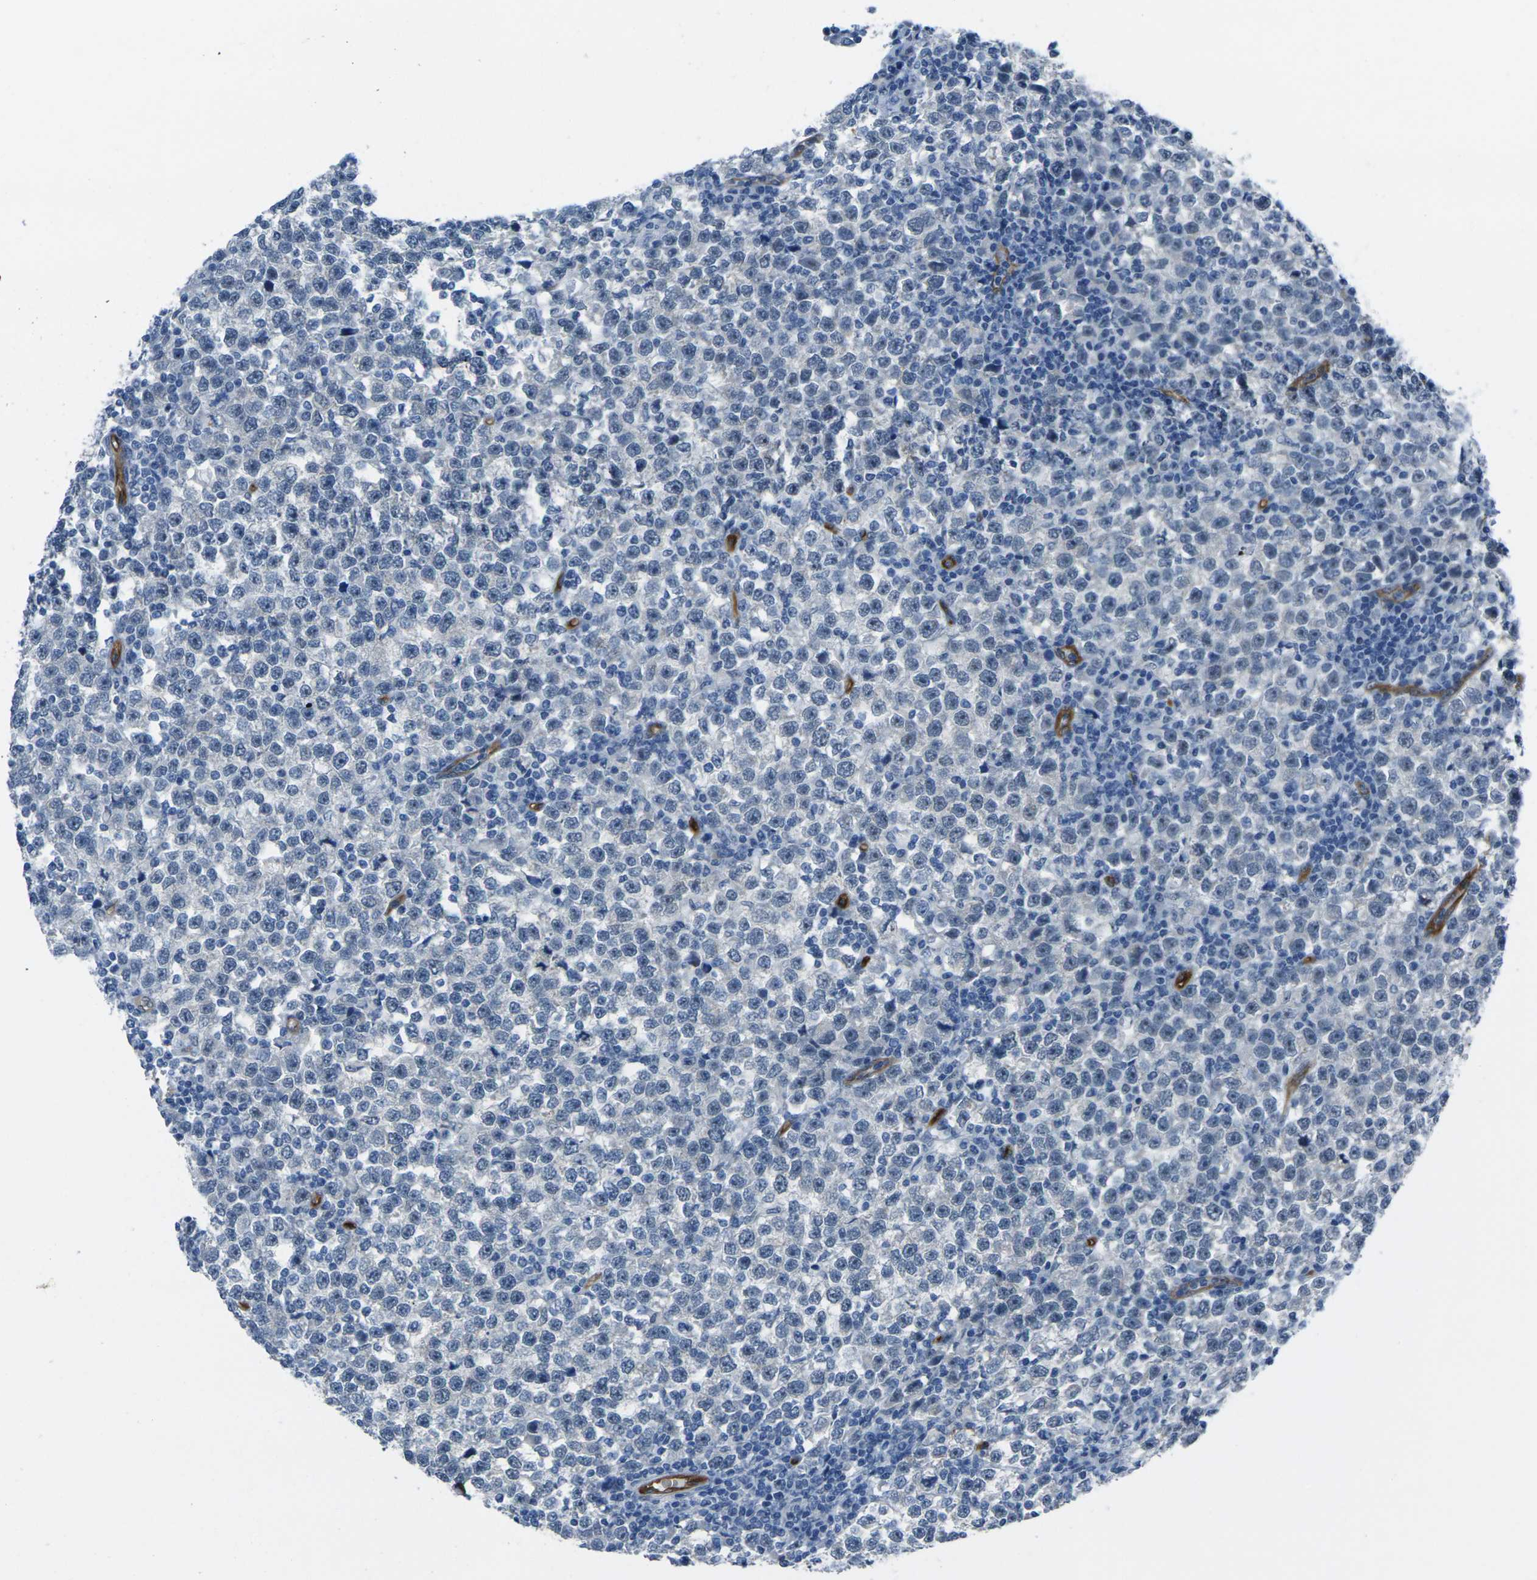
{"staining": {"intensity": "negative", "quantity": "none", "location": "none"}, "tissue": "testis cancer", "cell_type": "Tumor cells", "image_type": "cancer", "snomed": [{"axis": "morphology", "description": "Seminoma, NOS"}, {"axis": "topography", "description": "Testis"}], "caption": "There is no significant expression in tumor cells of testis seminoma.", "gene": "HSPA12B", "patient": {"sex": "male", "age": 43}}